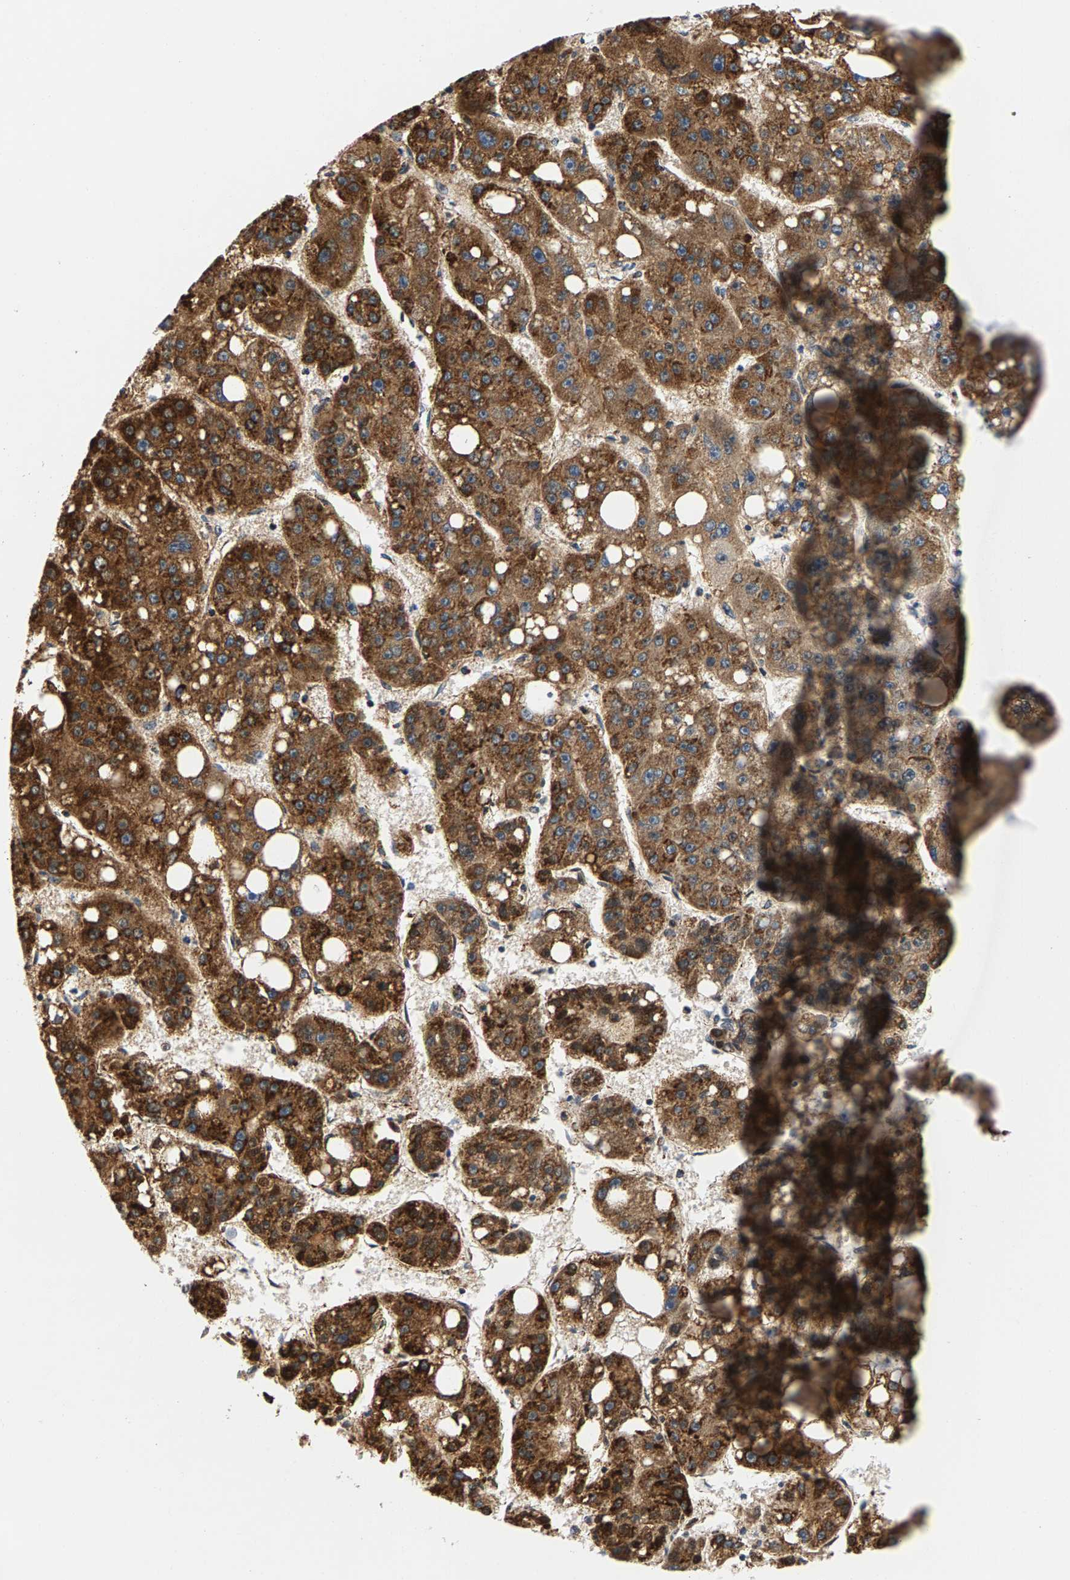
{"staining": {"intensity": "strong", "quantity": ">75%", "location": "cytoplasmic/membranous"}, "tissue": "liver cancer", "cell_type": "Tumor cells", "image_type": "cancer", "snomed": [{"axis": "morphology", "description": "Carcinoma, Hepatocellular, NOS"}, {"axis": "topography", "description": "Liver"}], "caption": "DAB immunohistochemical staining of human hepatocellular carcinoma (liver) displays strong cytoplasmic/membranous protein expression in approximately >75% of tumor cells.", "gene": "PDE1A", "patient": {"sex": "female", "age": 61}}